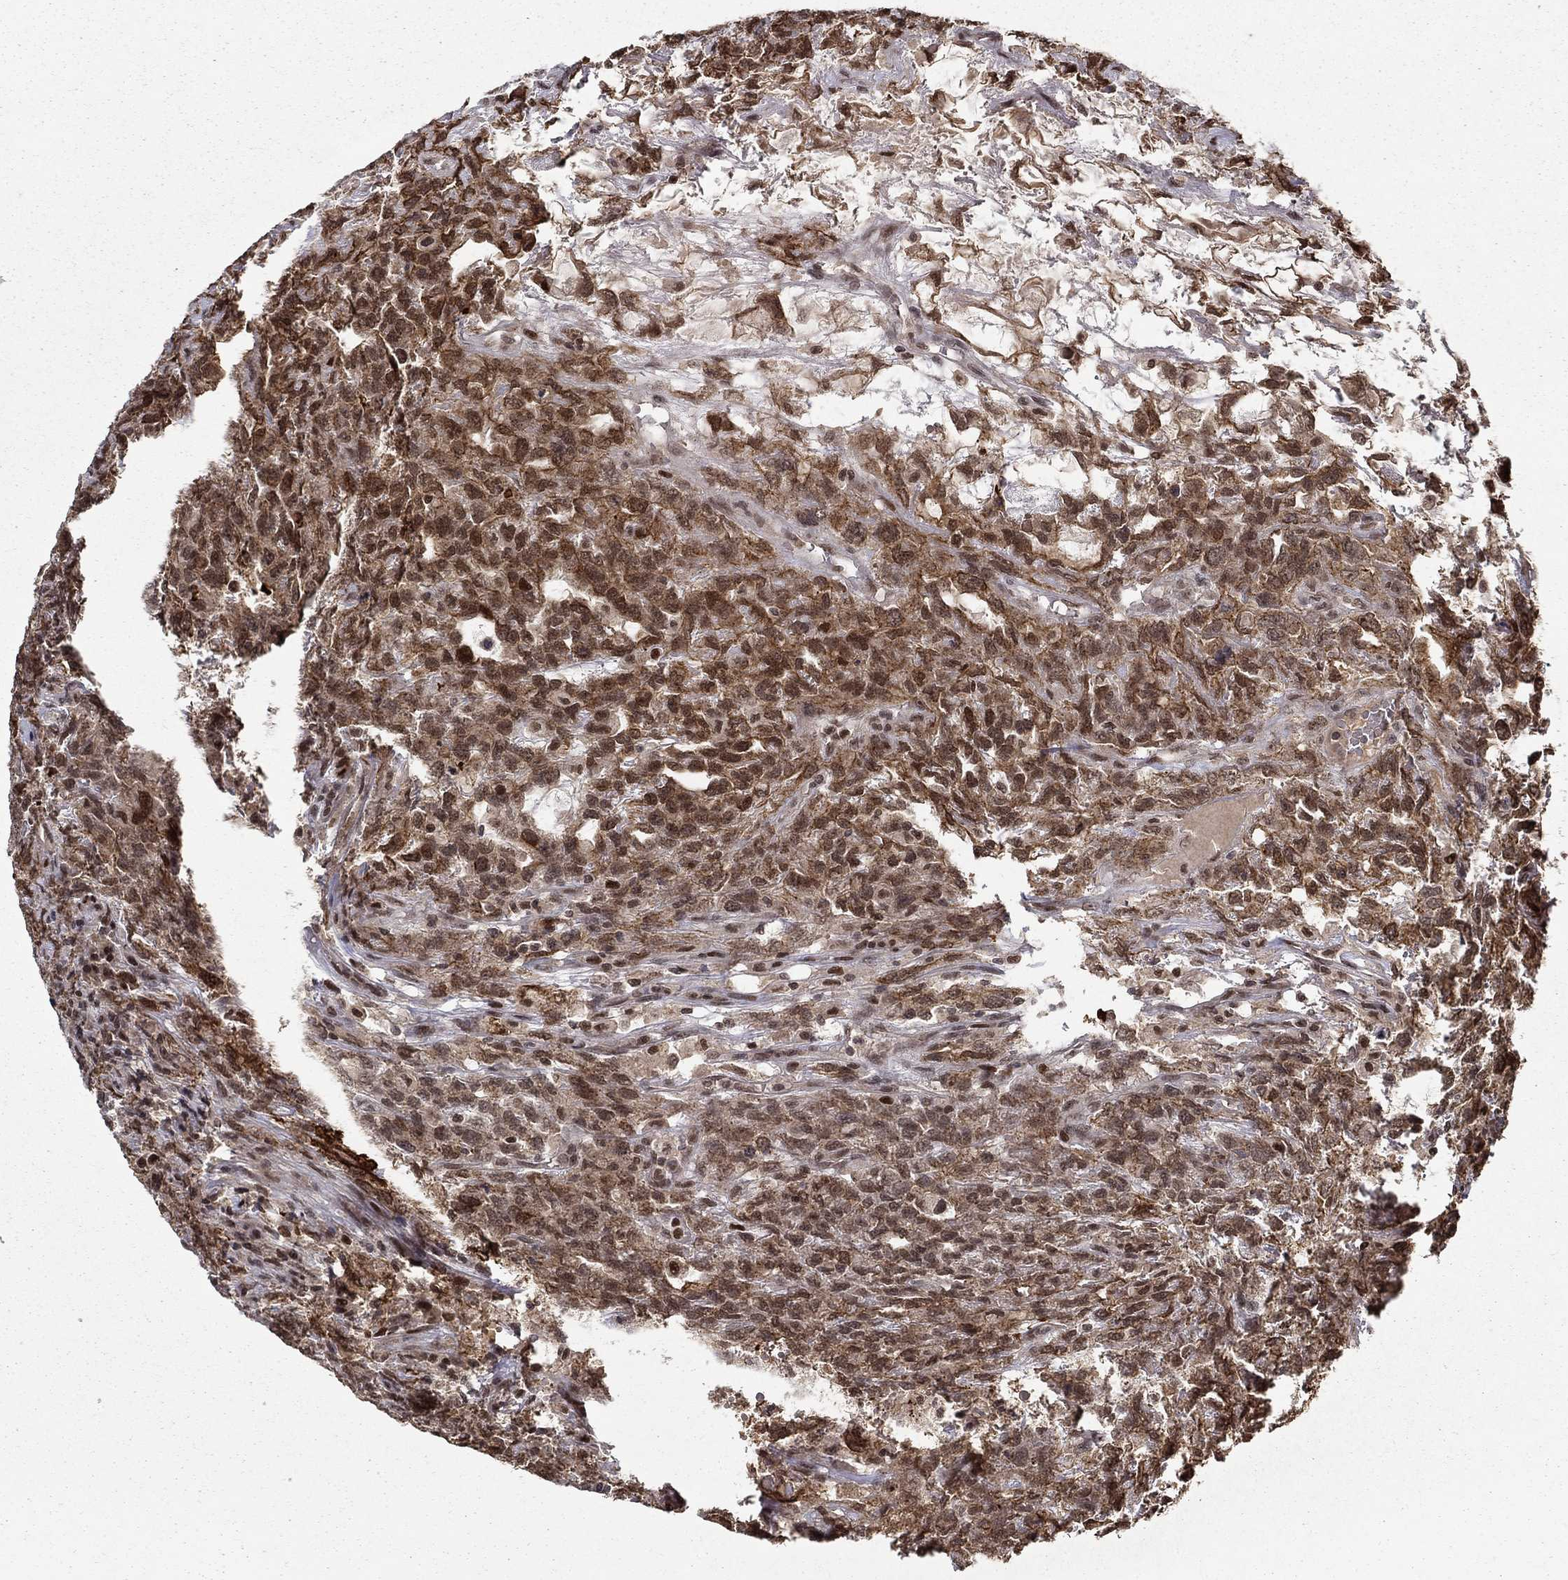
{"staining": {"intensity": "moderate", "quantity": ">75%", "location": "cytoplasmic/membranous,nuclear"}, "tissue": "testis cancer", "cell_type": "Tumor cells", "image_type": "cancer", "snomed": [{"axis": "morphology", "description": "Seminoma, NOS"}, {"axis": "topography", "description": "Testis"}], "caption": "Testis cancer stained for a protein demonstrates moderate cytoplasmic/membranous and nuclear positivity in tumor cells. (DAB (3,3'-diaminobenzidine) = brown stain, brightfield microscopy at high magnification).", "gene": "CDCA7L", "patient": {"sex": "male", "age": 52}}